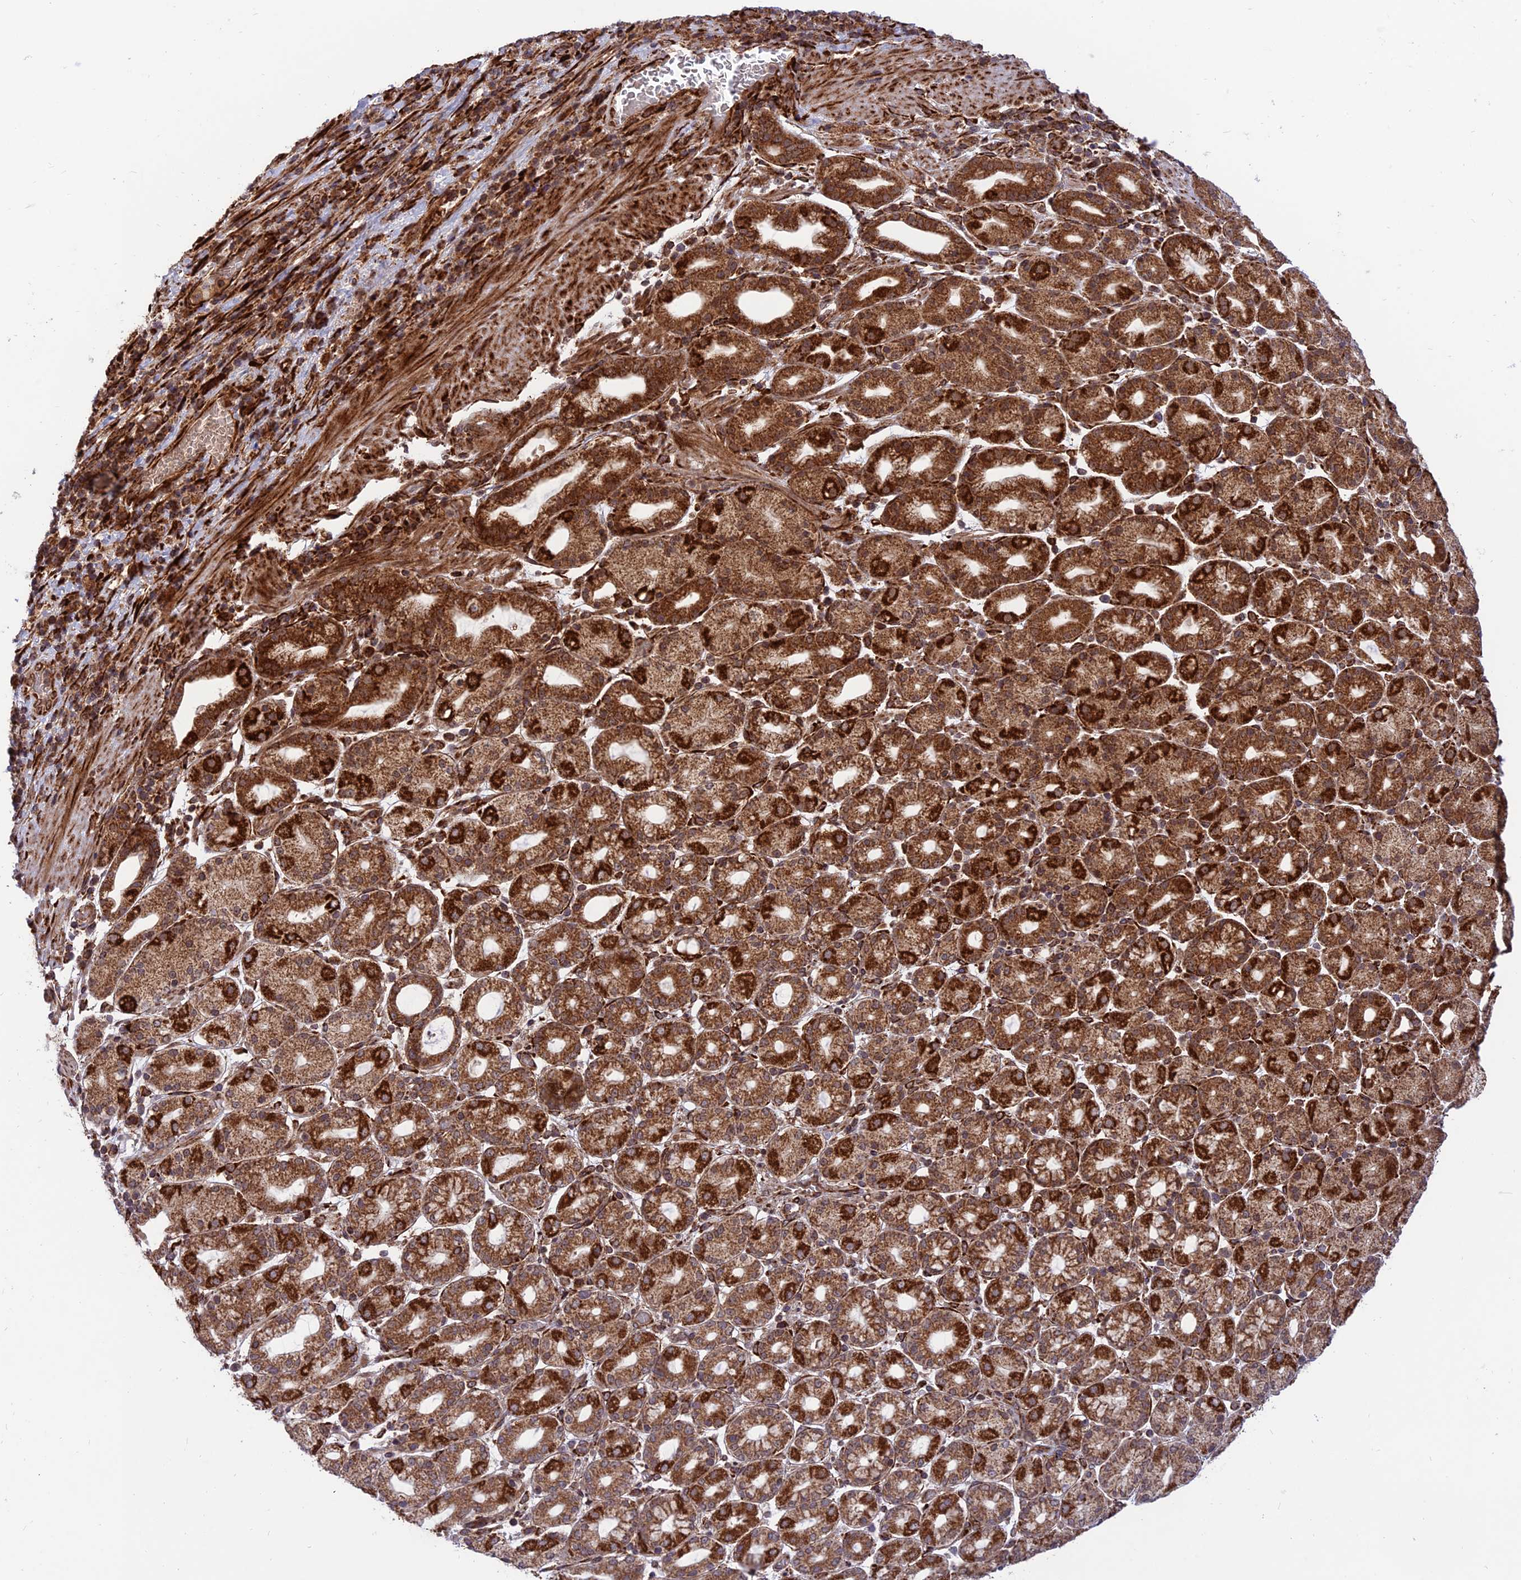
{"staining": {"intensity": "strong", "quantity": ">75%", "location": "cytoplasmic/membranous"}, "tissue": "stomach cancer", "cell_type": "Tumor cells", "image_type": "cancer", "snomed": [{"axis": "morphology", "description": "Adenocarcinoma, NOS"}, {"axis": "topography", "description": "Stomach"}], "caption": "Immunohistochemical staining of stomach cancer exhibits high levels of strong cytoplasmic/membranous positivity in about >75% of tumor cells.", "gene": "CRTAP", "patient": {"sex": "male", "age": 48}}